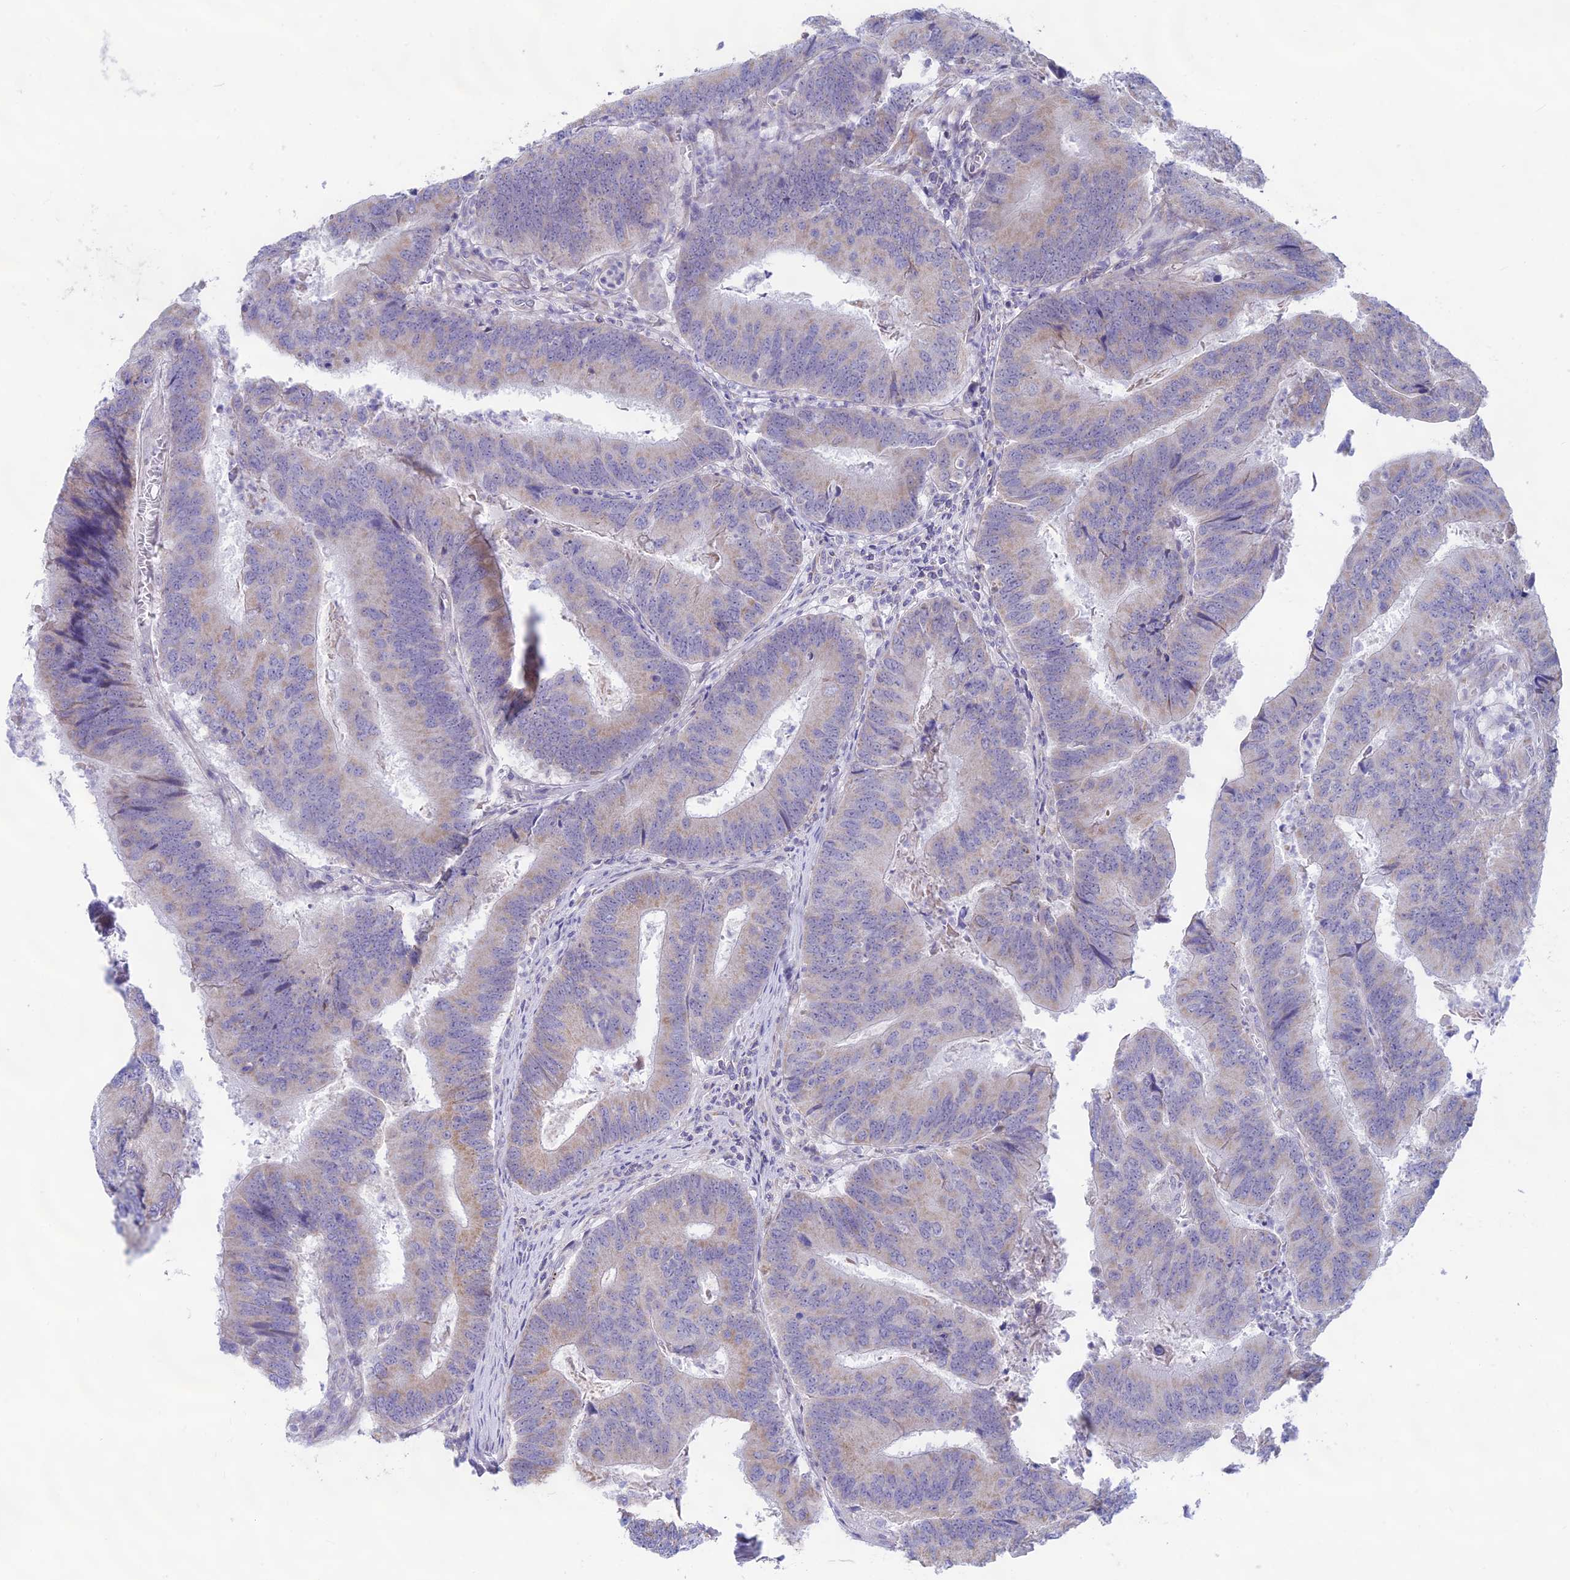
{"staining": {"intensity": "weak", "quantity": "<25%", "location": "cytoplasmic/membranous"}, "tissue": "colorectal cancer", "cell_type": "Tumor cells", "image_type": "cancer", "snomed": [{"axis": "morphology", "description": "Adenocarcinoma, NOS"}, {"axis": "topography", "description": "Colon"}], "caption": "Tumor cells are negative for protein expression in human colorectal cancer. Nuclei are stained in blue.", "gene": "PLAC9", "patient": {"sex": "female", "age": 67}}